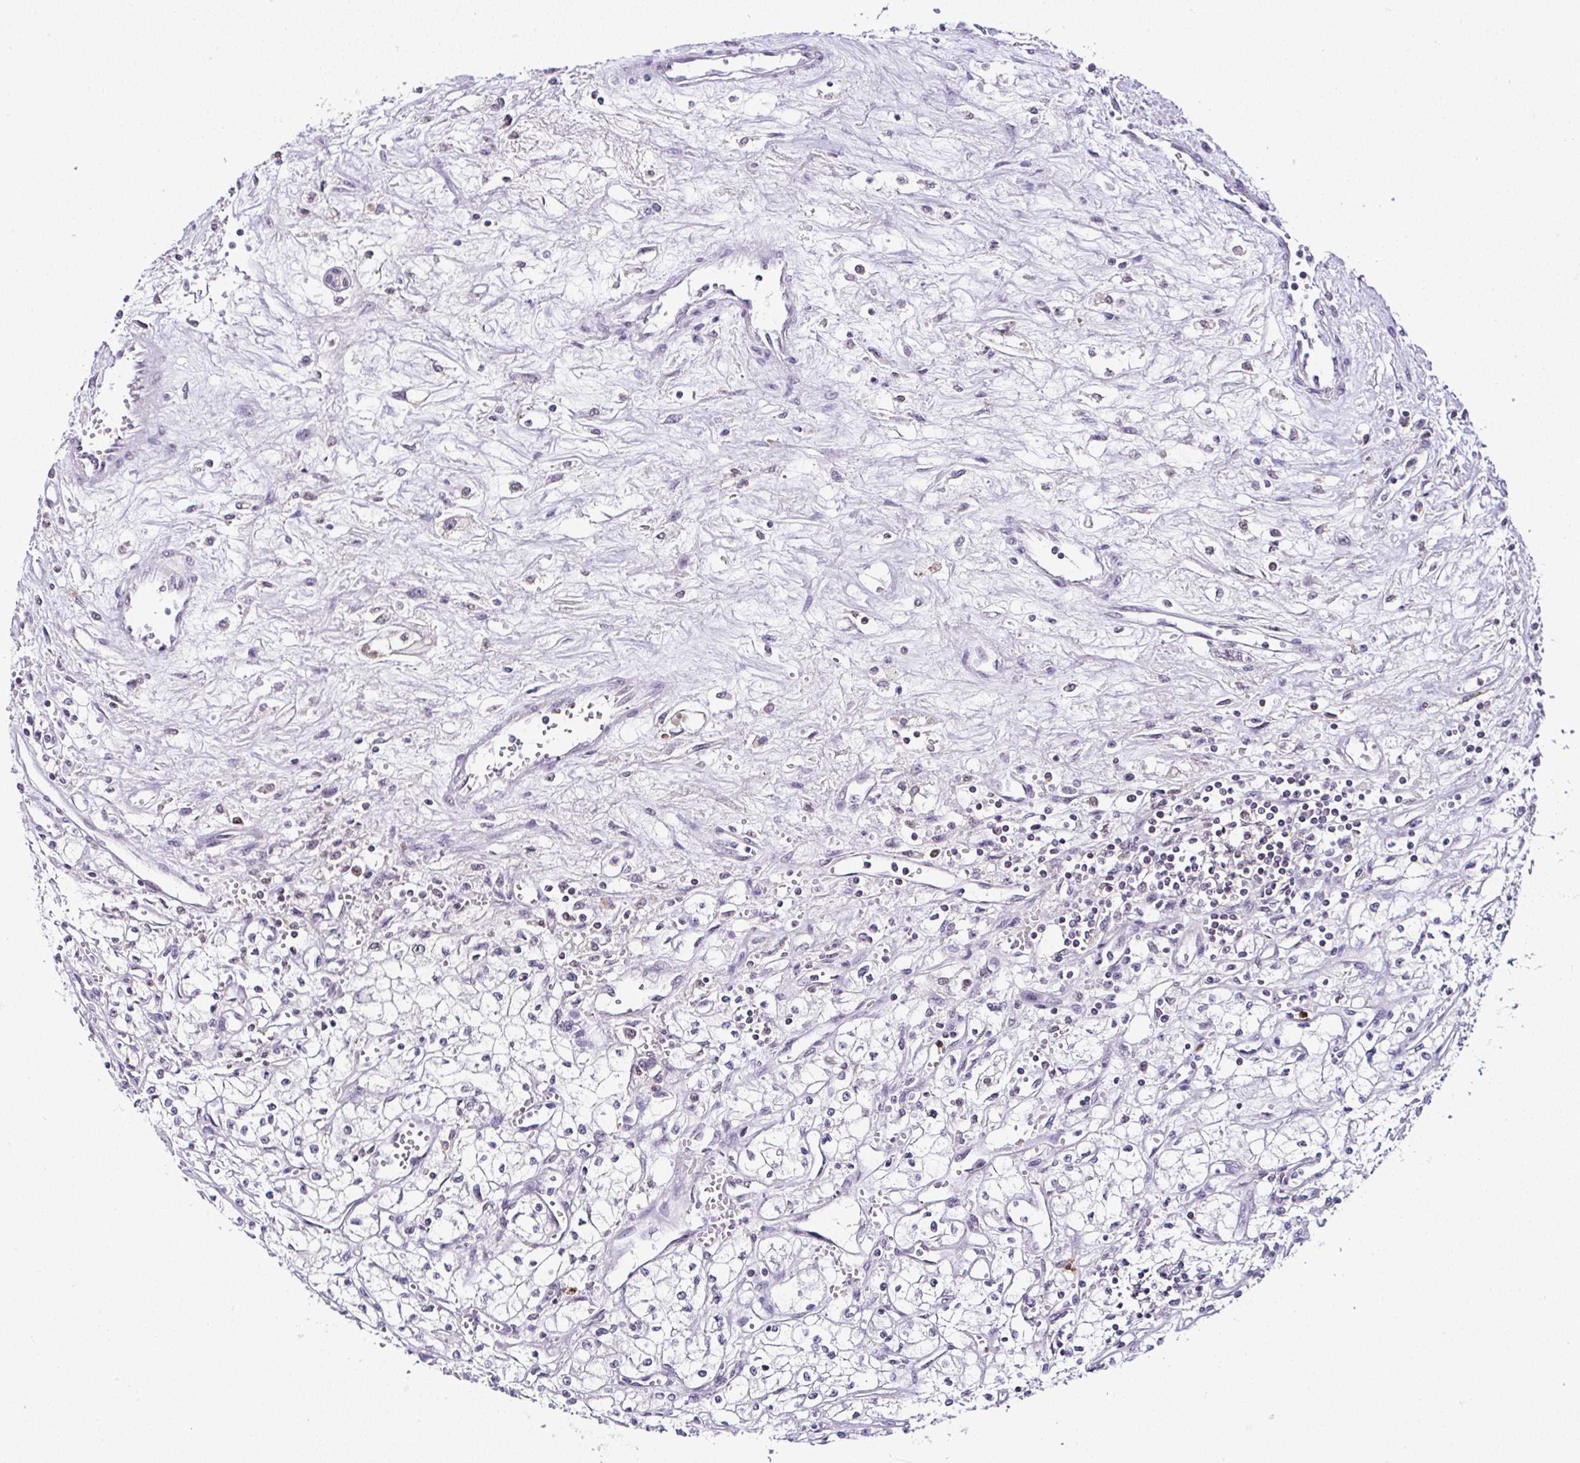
{"staining": {"intensity": "negative", "quantity": "none", "location": "none"}, "tissue": "renal cancer", "cell_type": "Tumor cells", "image_type": "cancer", "snomed": [{"axis": "morphology", "description": "Adenocarcinoma, NOS"}, {"axis": "topography", "description": "Kidney"}], "caption": "Photomicrograph shows no significant protein staining in tumor cells of renal adenocarcinoma.", "gene": "PTPN2", "patient": {"sex": "male", "age": 59}}